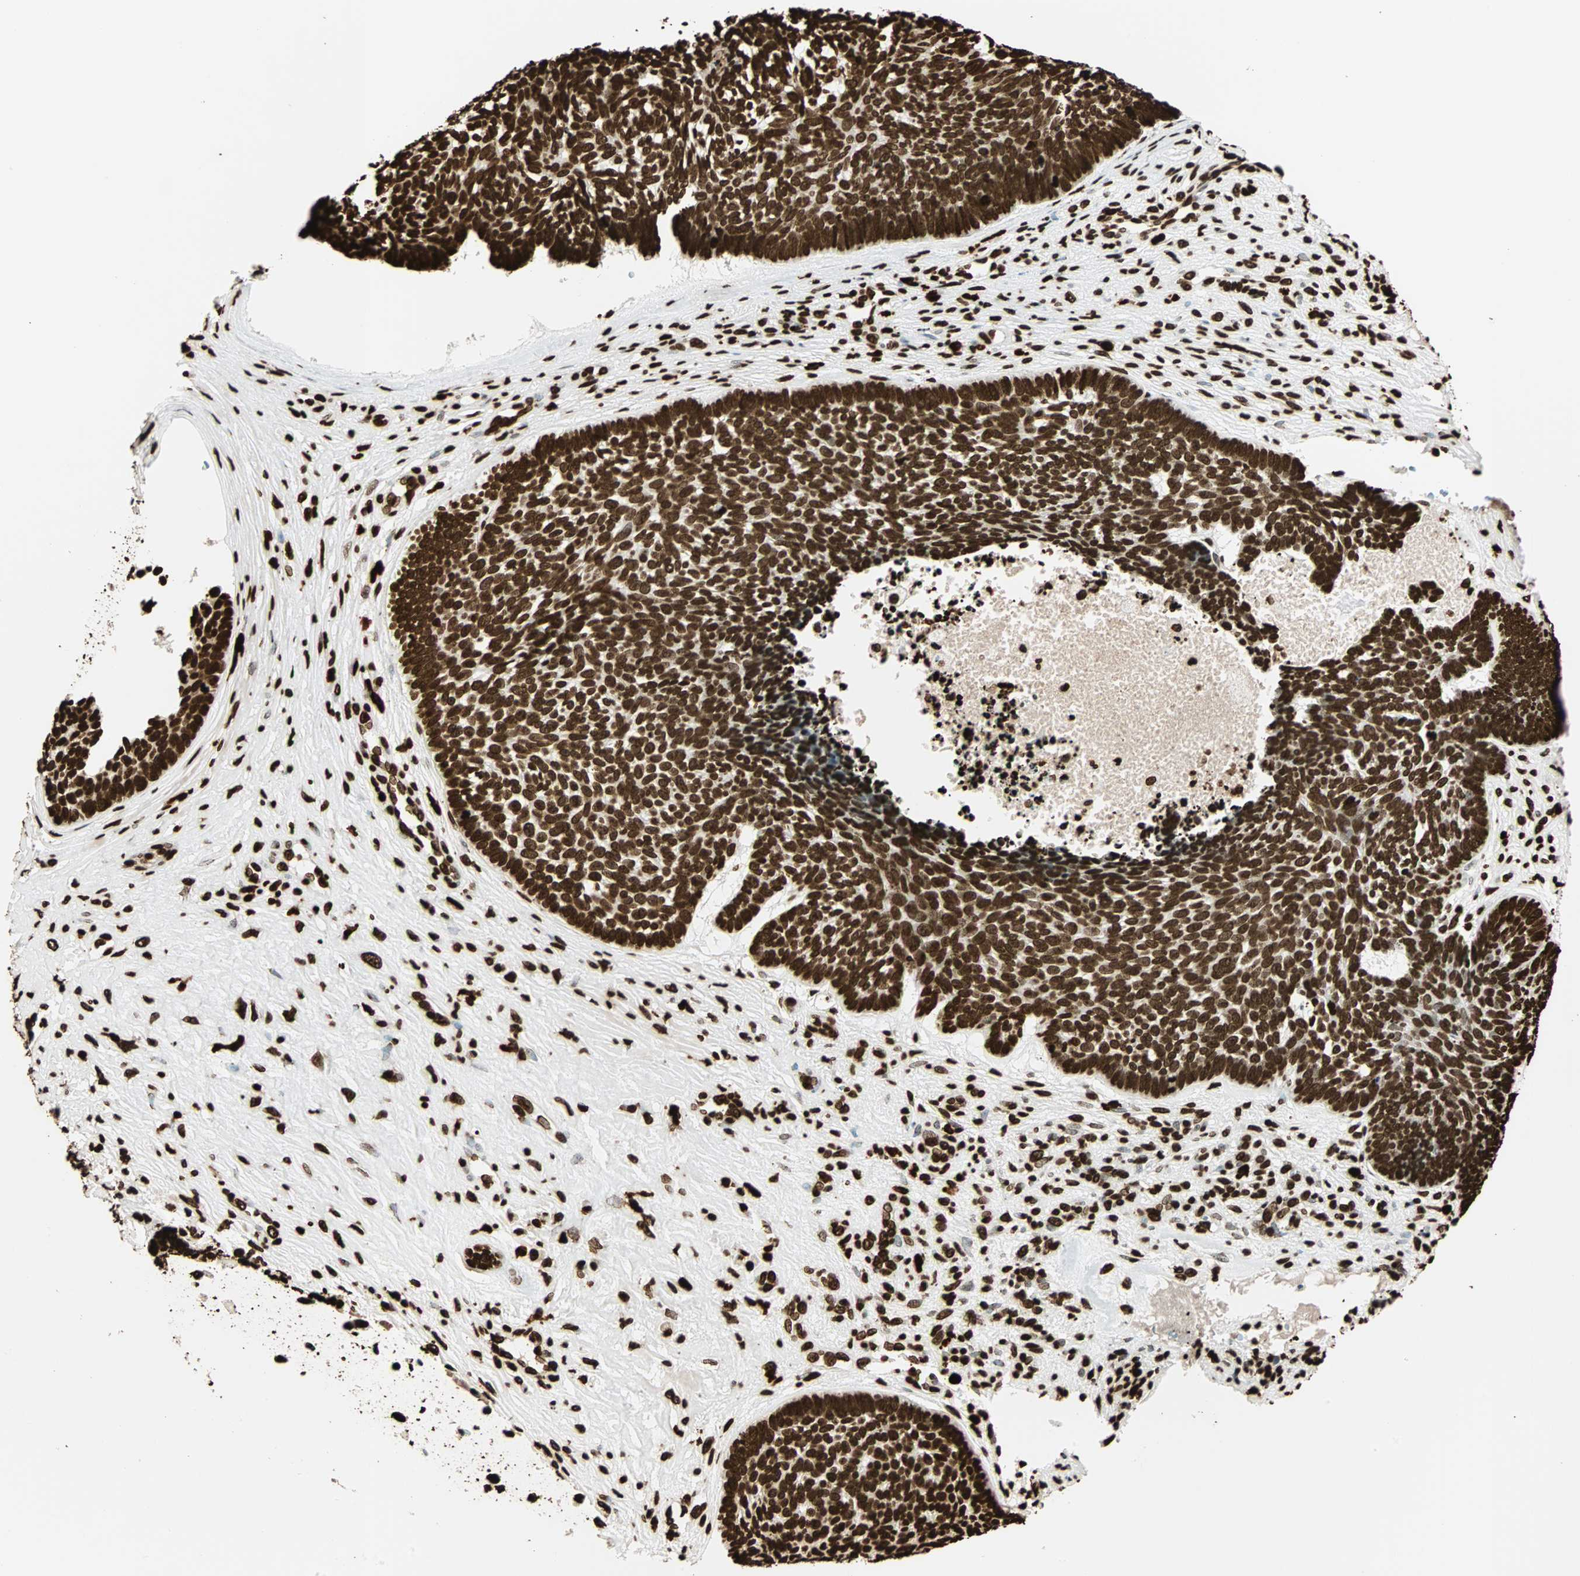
{"staining": {"intensity": "strong", "quantity": ">75%", "location": "nuclear"}, "tissue": "skin cancer", "cell_type": "Tumor cells", "image_type": "cancer", "snomed": [{"axis": "morphology", "description": "Basal cell carcinoma"}, {"axis": "topography", "description": "Skin"}], "caption": "Basal cell carcinoma (skin) tissue exhibits strong nuclear expression in approximately >75% of tumor cells", "gene": "GLI2", "patient": {"sex": "male", "age": 84}}